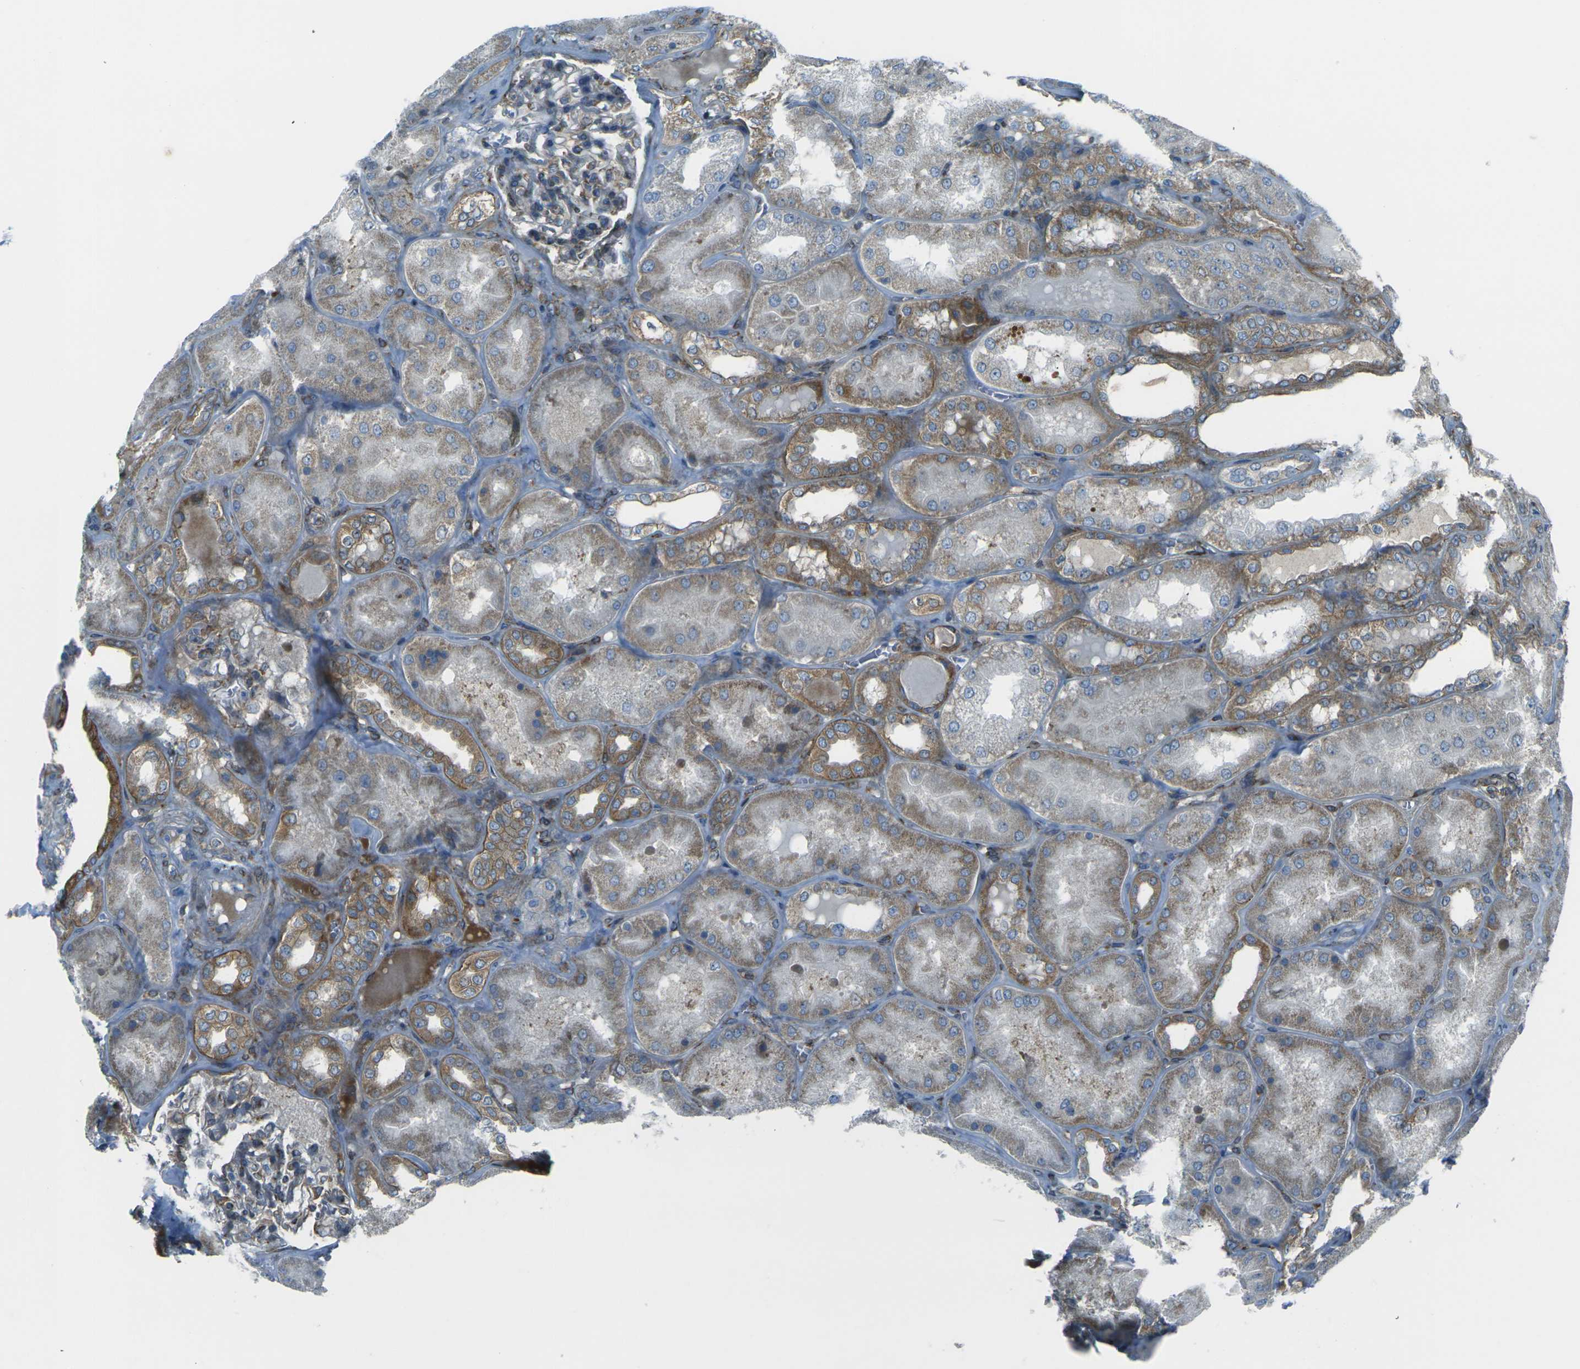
{"staining": {"intensity": "strong", "quantity": "25%-75%", "location": "cytoplasmic/membranous"}, "tissue": "kidney", "cell_type": "Cells in glomeruli", "image_type": "normal", "snomed": [{"axis": "morphology", "description": "Normal tissue, NOS"}, {"axis": "topography", "description": "Kidney"}], "caption": "Cells in glomeruli demonstrate strong cytoplasmic/membranous staining in about 25%-75% of cells in normal kidney.", "gene": "CELSR2", "patient": {"sex": "female", "age": 56}}